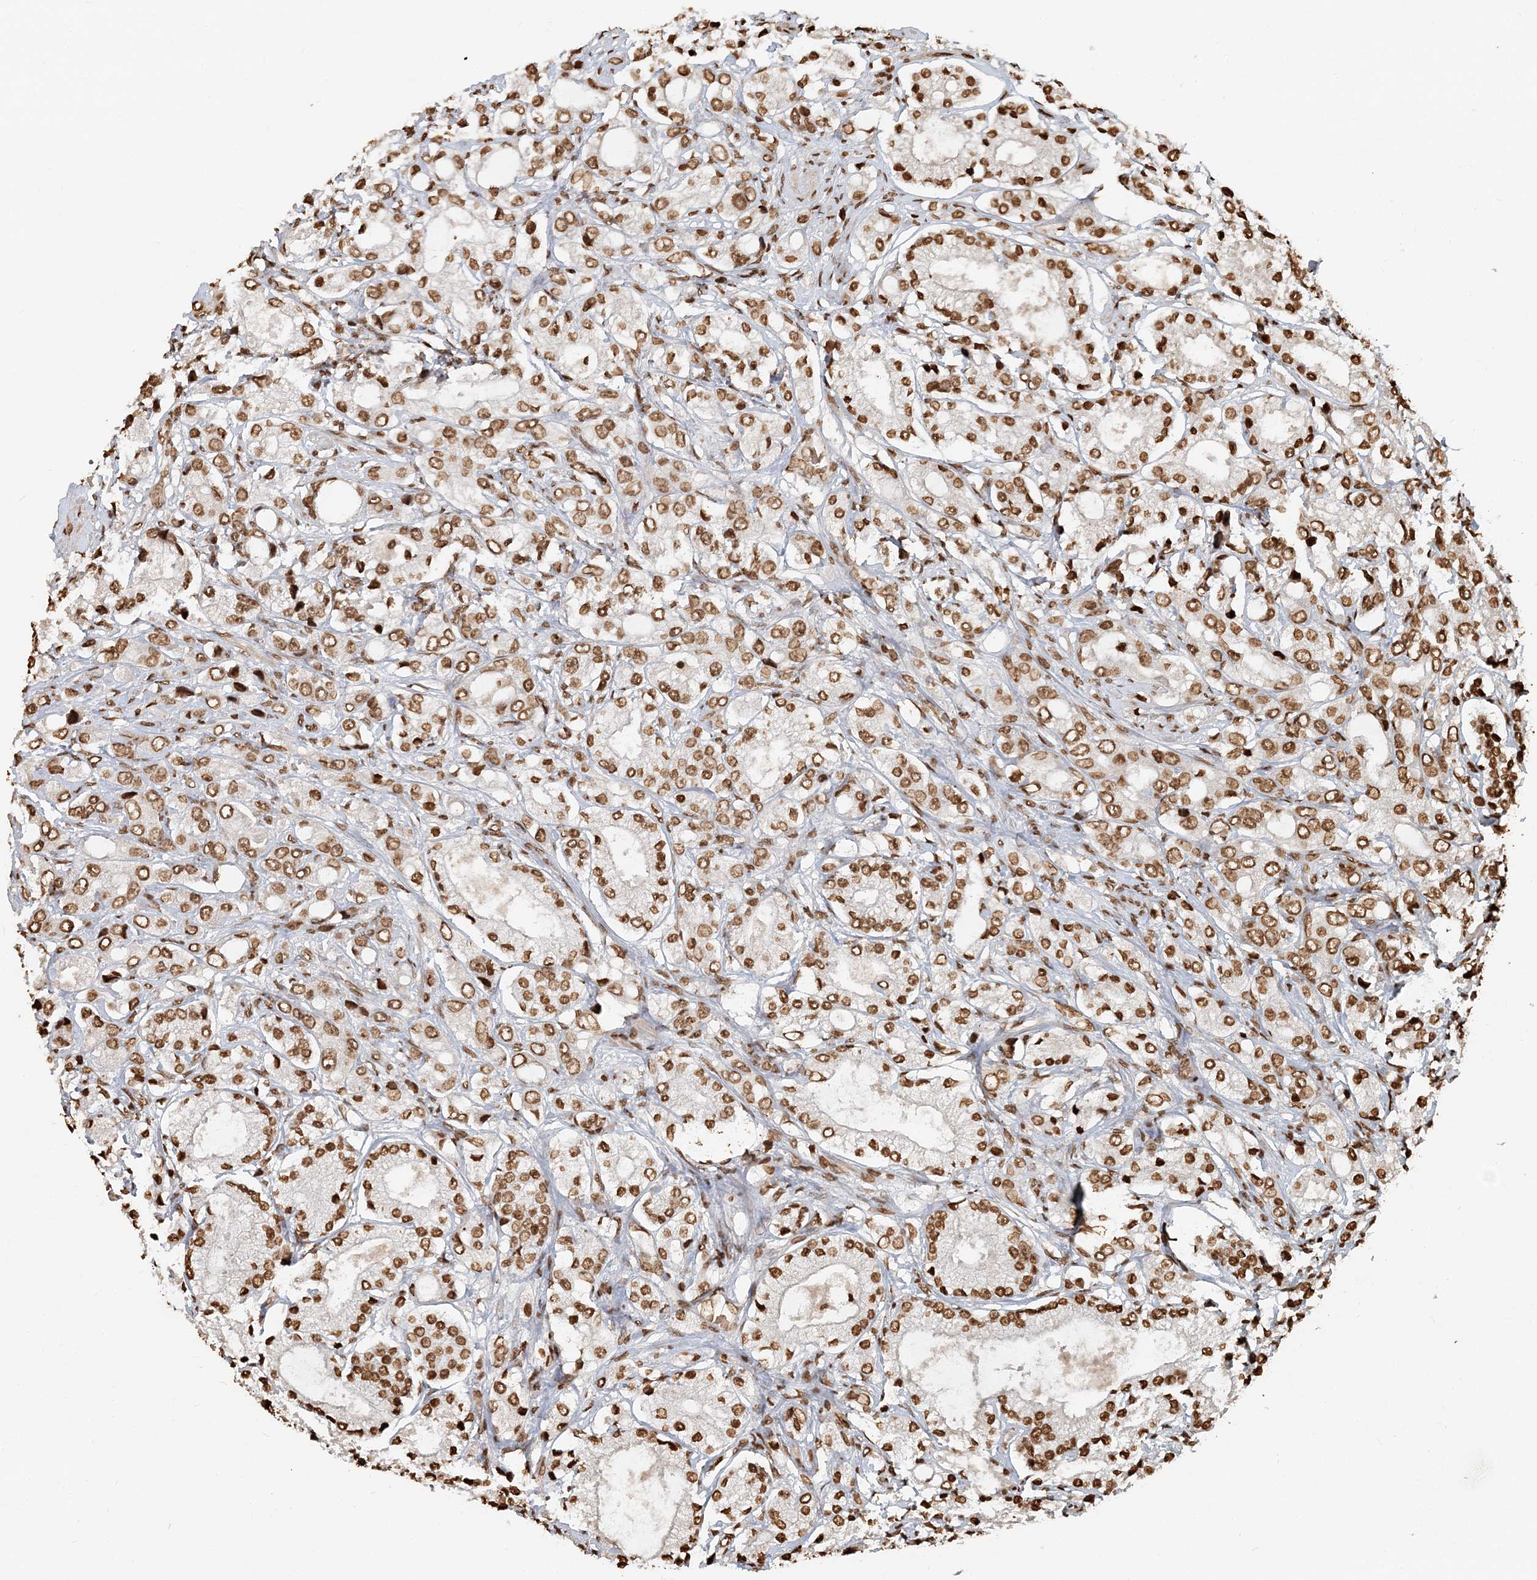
{"staining": {"intensity": "strong", "quantity": ">75%", "location": "nuclear"}, "tissue": "prostate cancer", "cell_type": "Tumor cells", "image_type": "cancer", "snomed": [{"axis": "morphology", "description": "Adenocarcinoma, High grade"}, {"axis": "topography", "description": "Prostate"}], "caption": "A high-resolution micrograph shows IHC staining of prostate cancer, which shows strong nuclear staining in about >75% of tumor cells.", "gene": "H3-3B", "patient": {"sex": "male", "age": 65}}